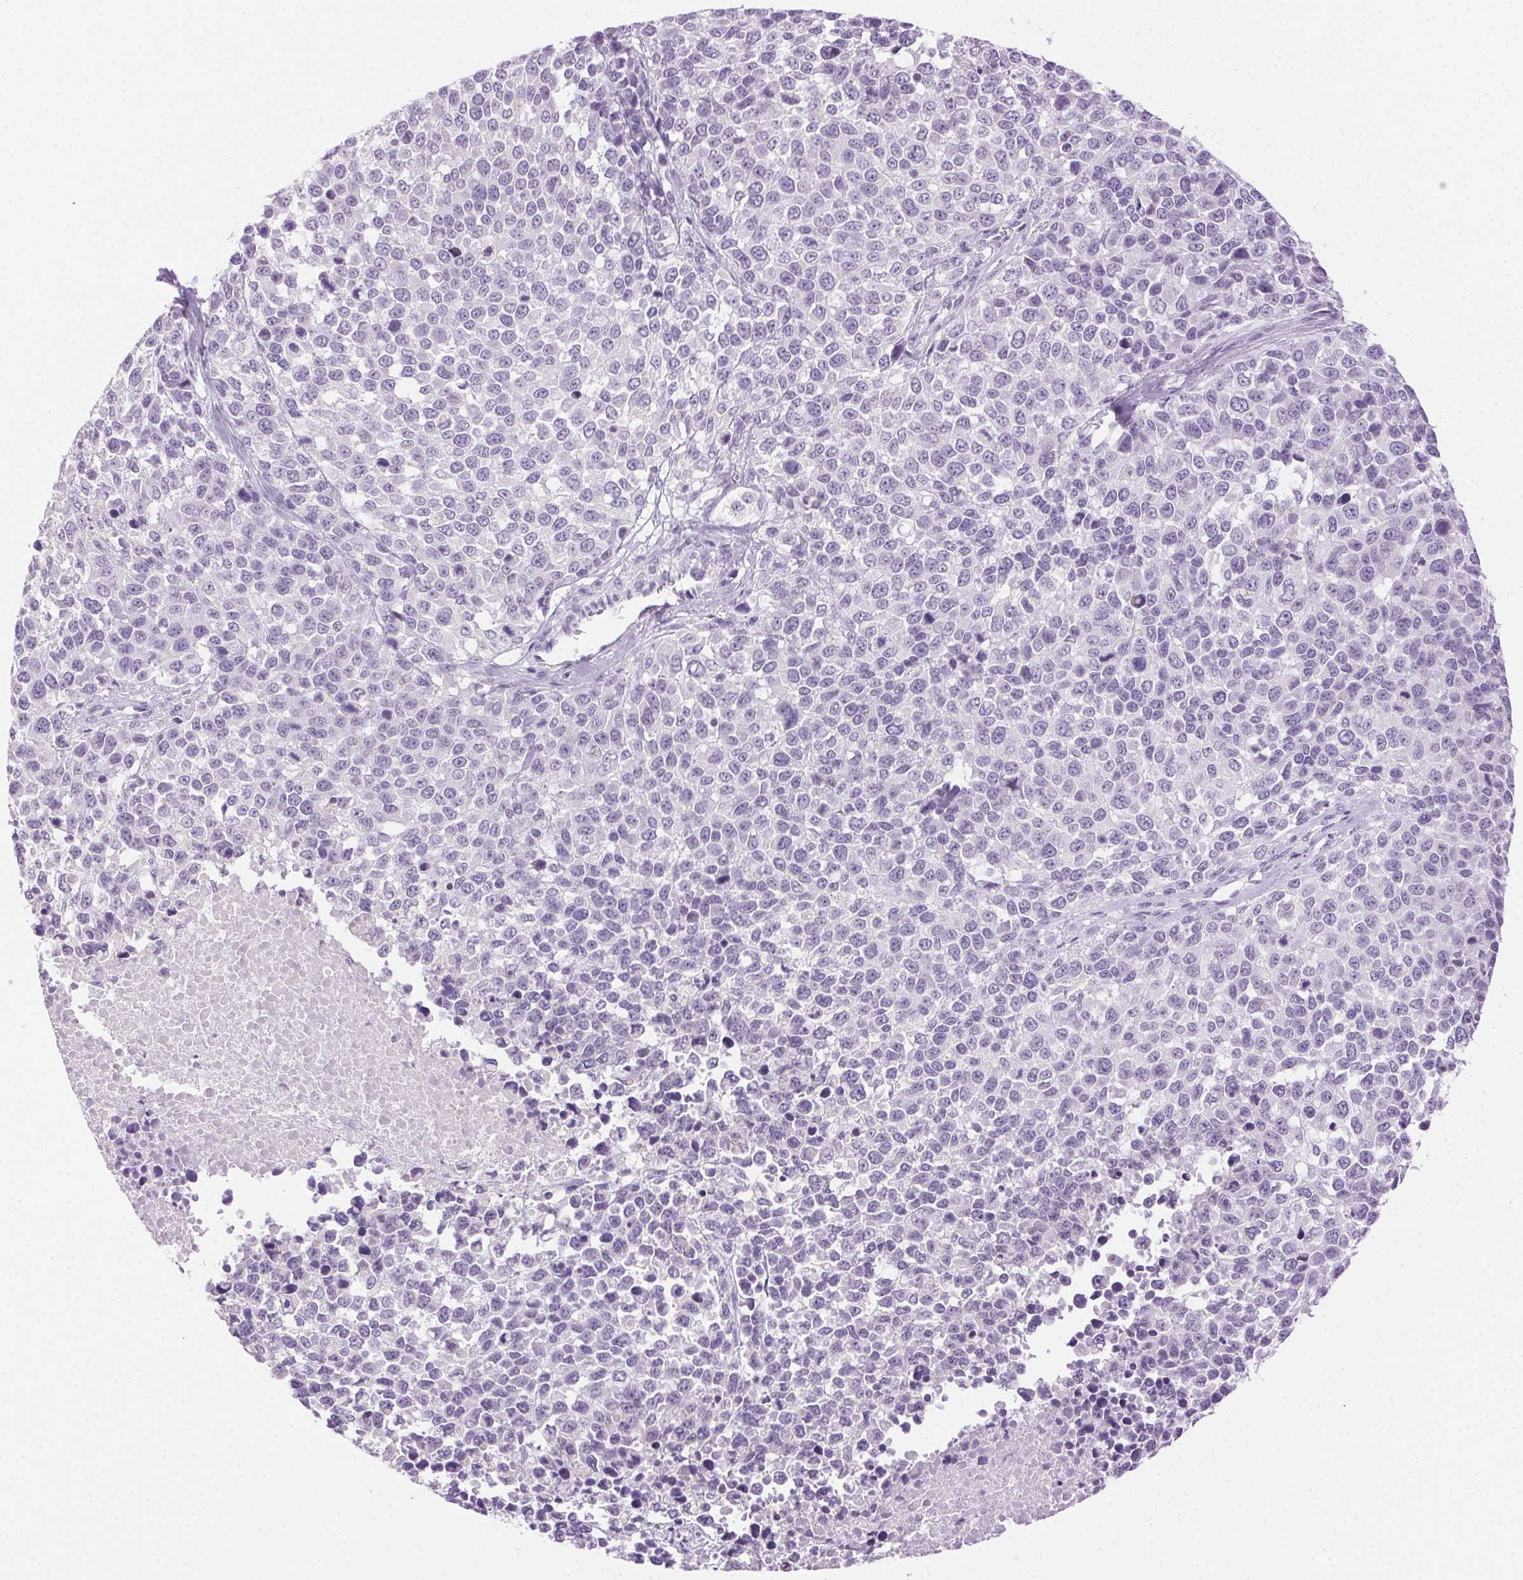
{"staining": {"intensity": "negative", "quantity": "none", "location": "none"}, "tissue": "melanoma", "cell_type": "Tumor cells", "image_type": "cancer", "snomed": [{"axis": "morphology", "description": "Malignant melanoma, Metastatic site"}, {"axis": "topography", "description": "Skin"}], "caption": "This is an immunohistochemistry (IHC) photomicrograph of human malignant melanoma (metastatic site). There is no staining in tumor cells.", "gene": "CLDN10", "patient": {"sex": "male", "age": 84}}